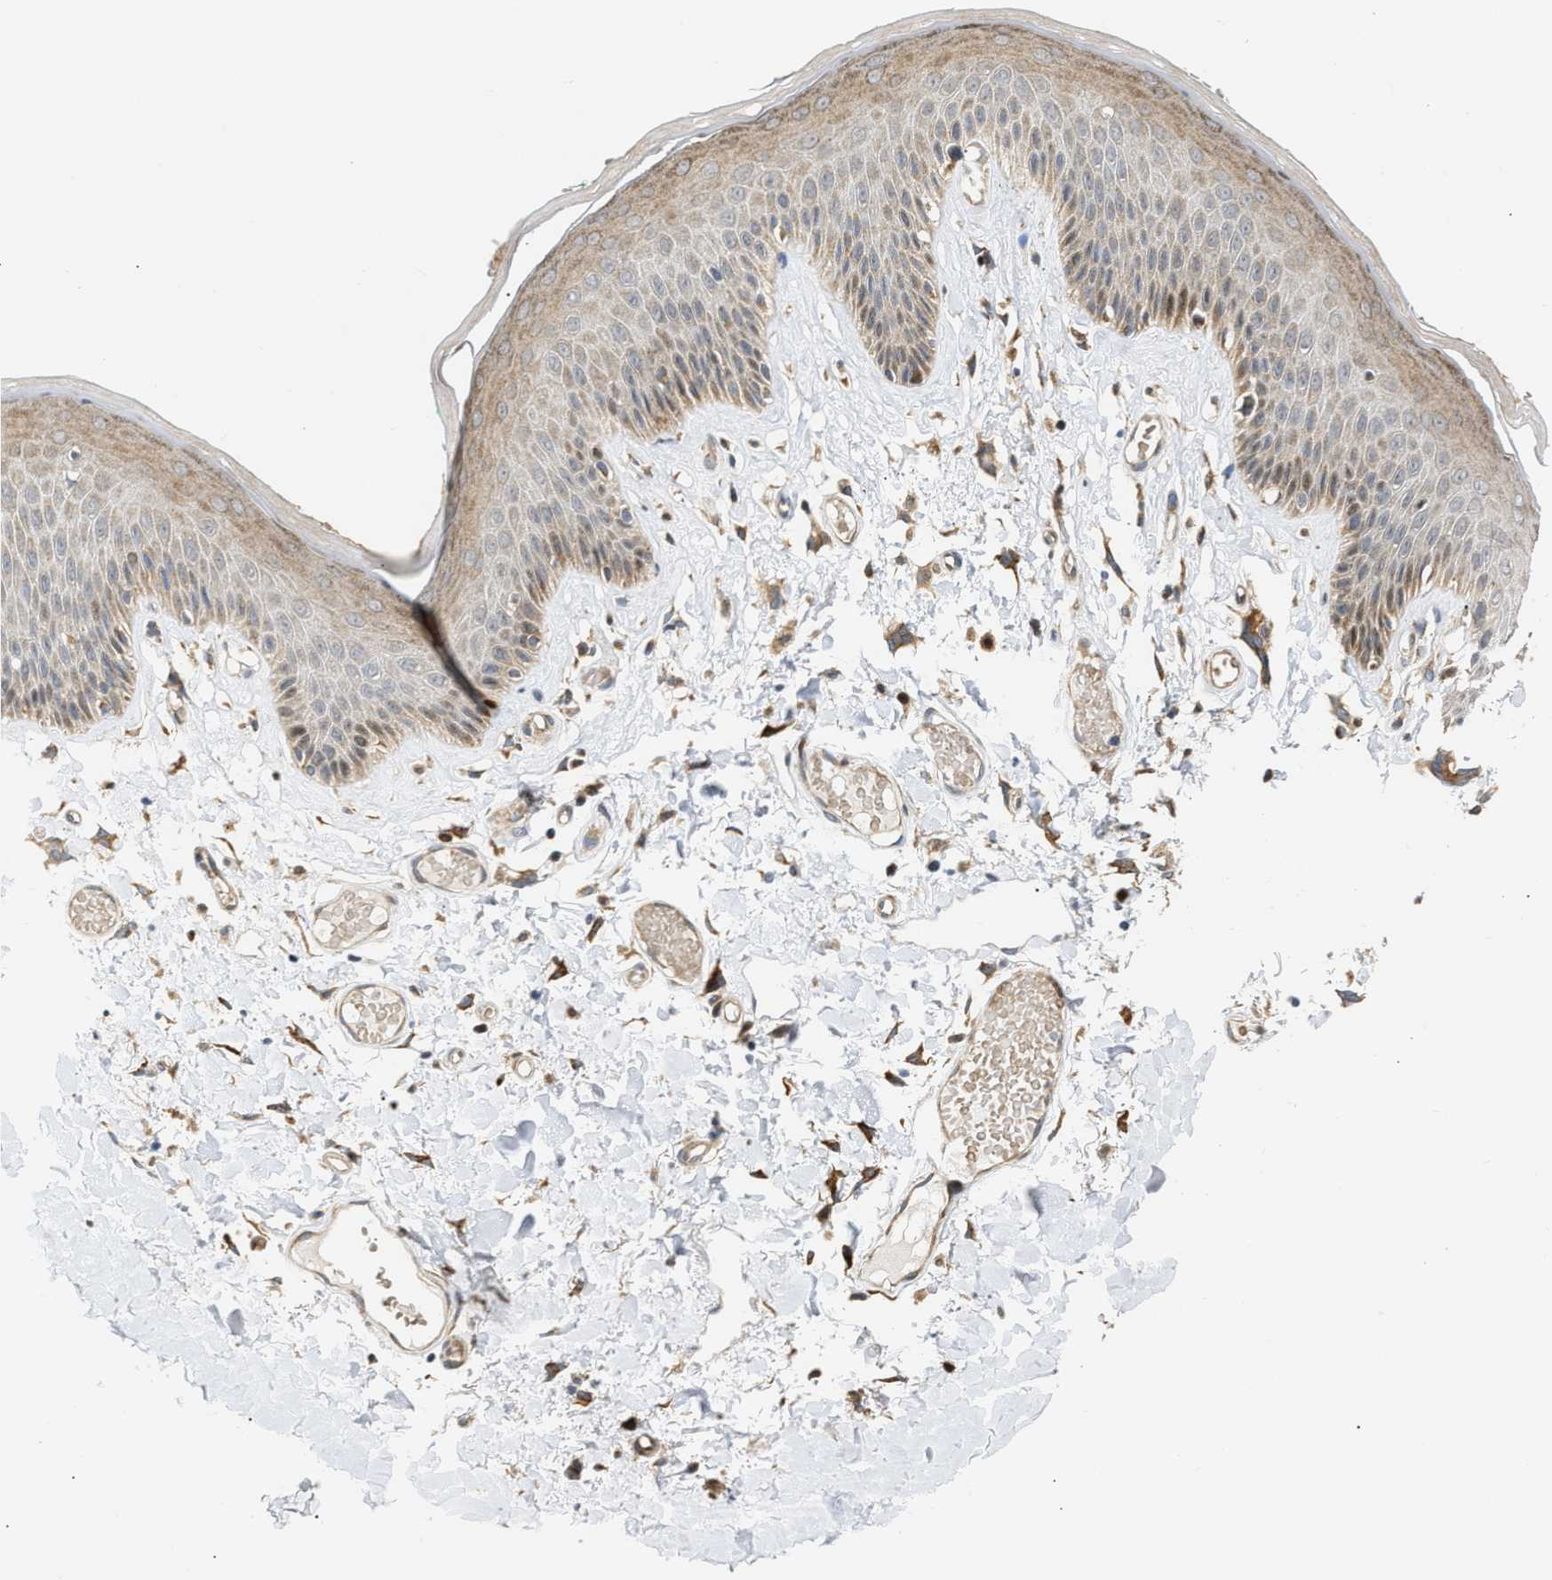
{"staining": {"intensity": "moderate", "quantity": ">75%", "location": "cytoplasmic/membranous,nuclear"}, "tissue": "skin", "cell_type": "Epidermal cells", "image_type": "normal", "snomed": [{"axis": "morphology", "description": "Normal tissue, NOS"}, {"axis": "topography", "description": "Vulva"}], "caption": "Skin stained with DAB immunohistochemistry shows medium levels of moderate cytoplasmic/membranous,nuclear positivity in approximately >75% of epidermal cells.", "gene": "DEPTOR", "patient": {"sex": "female", "age": 73}}